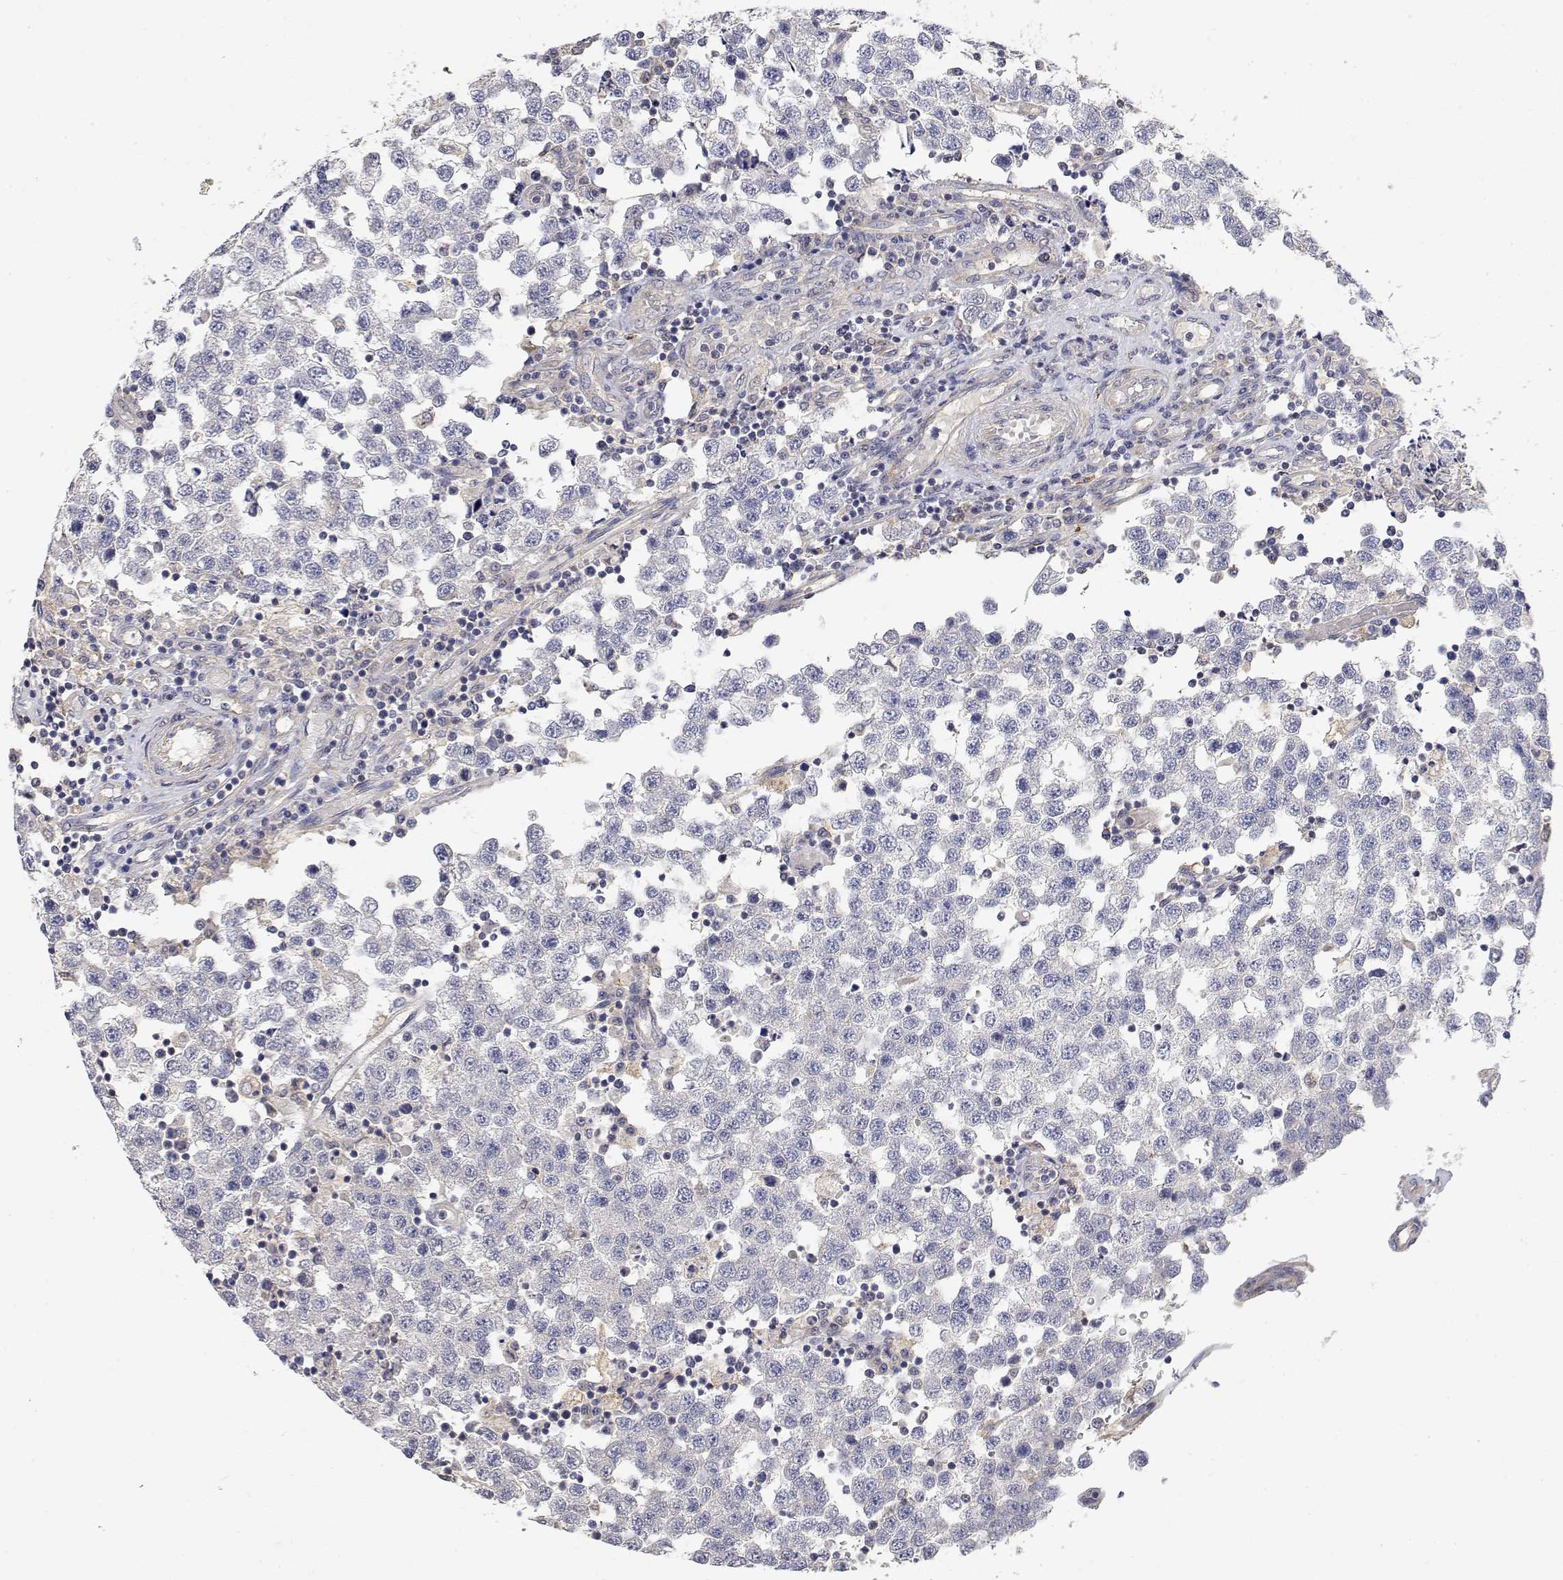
{"staining": {"intensity": "negative", "quantity": "none", "location": "none"}, "tissue": "testis cancer", "cell_type": "Tumor cells", "image_type": "cancer", "snomed": [{"axis": "morphology", "description": "Seminoma, NOS"}, {"axis": "topography", "description": "Testis"}], "caption": "The micrograph reveals no significant positivity in tumor cells of testis cancer (seminoma).", "gene": "LONRF3", "patient": {"sex": "male", "age": 34}}